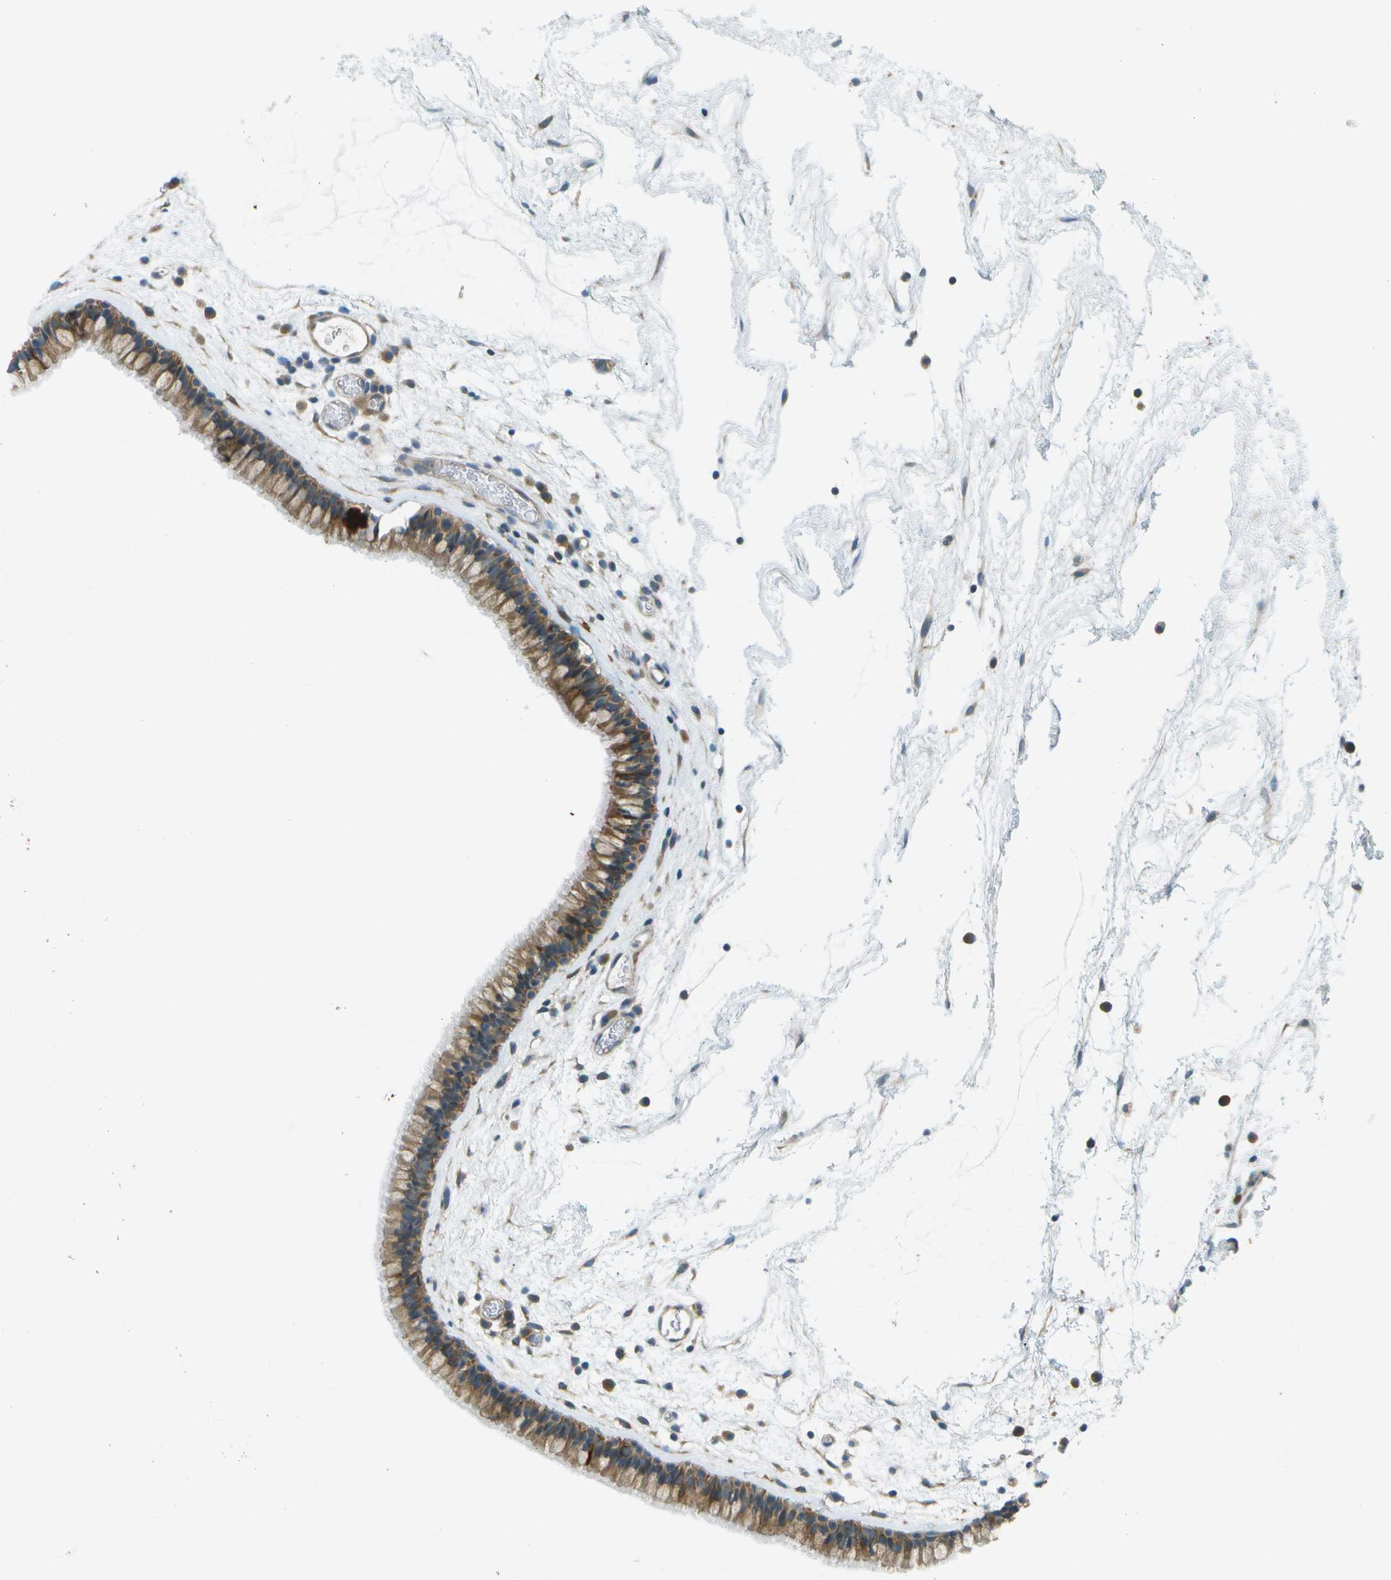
{"staining": {"intensity": "strong", "quantity": ">75%", "location": "cytoplasmic/membranous"}, "tissue": "nasopharynx", "cell_type": "Respiratory epithelial cells", "image_type": "normal", "snomed": [{"axis": "morphology", "description": "Normal tissue, NOS"}, {"axis": "morphology", "description": "Inflammation, NOS"}, {"axis": "topography", "description": "Nasopharynx"}], "caption": "Immunohistochemical staining of benign nasopharynx demonstrates strong cytoplasmic/membranous protein positivity in approximately >75% of respiratory epithelial cells.", "gene": "WNK2", "patient": {"sex": "male", "age": 48}}